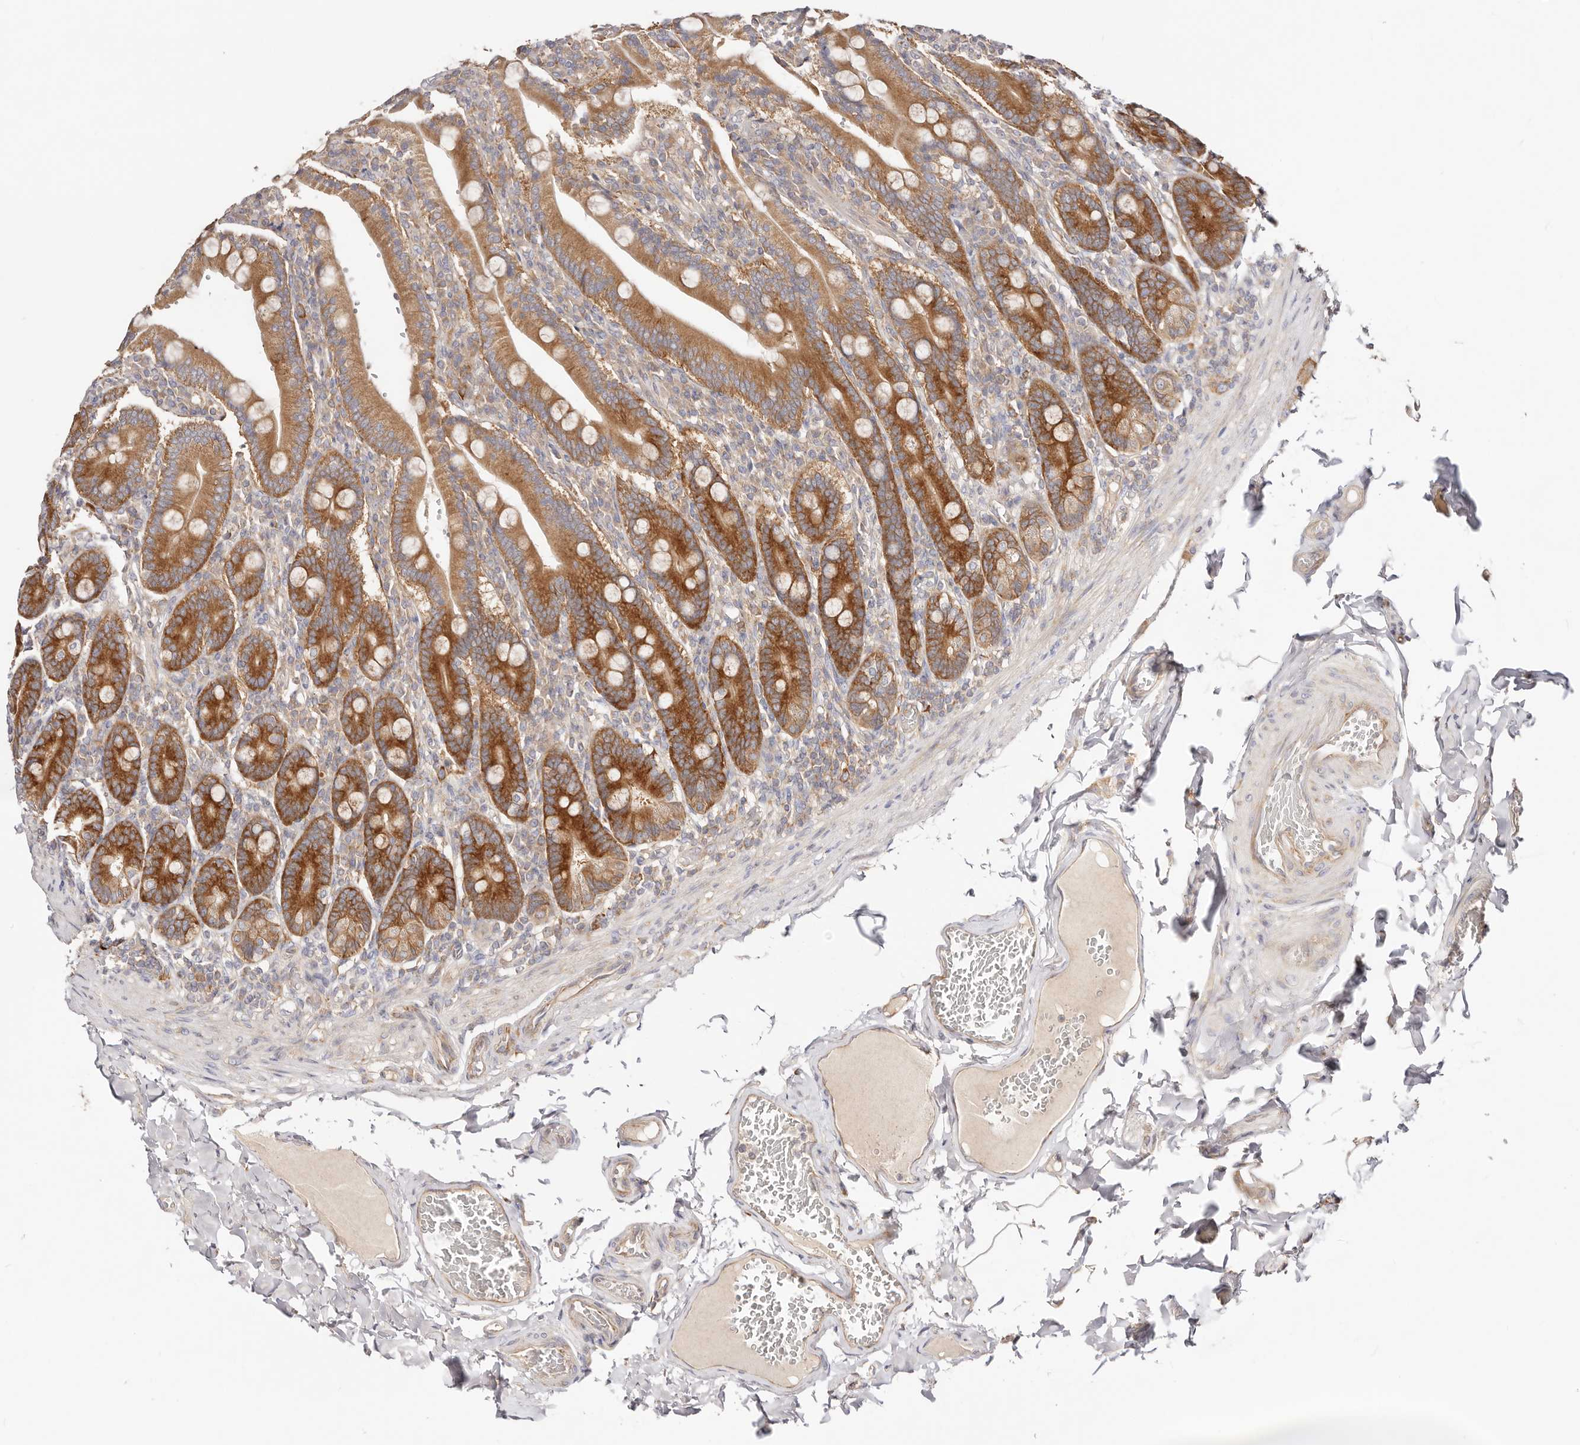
{"staining": {"intensity": "strong", "quantity": ">75%", "location": "cytoplasmic/membranous"}, "tissue": "duodenum", "cell_type": "Glandular cells", "image_type": "normal", "snomed": [{"axis": "morphology", "description": "Normal tissue, NOS"}, {"axis": "topography", "description": "Duodenum"}], "caption": "The image exhibits staining of benign duodenum, revealing strong cytoplasmic/membranous protein staining (brown color) within glandular cells.", "gene": "GNA13", "patient": {"sex": "female", "age": 62}}